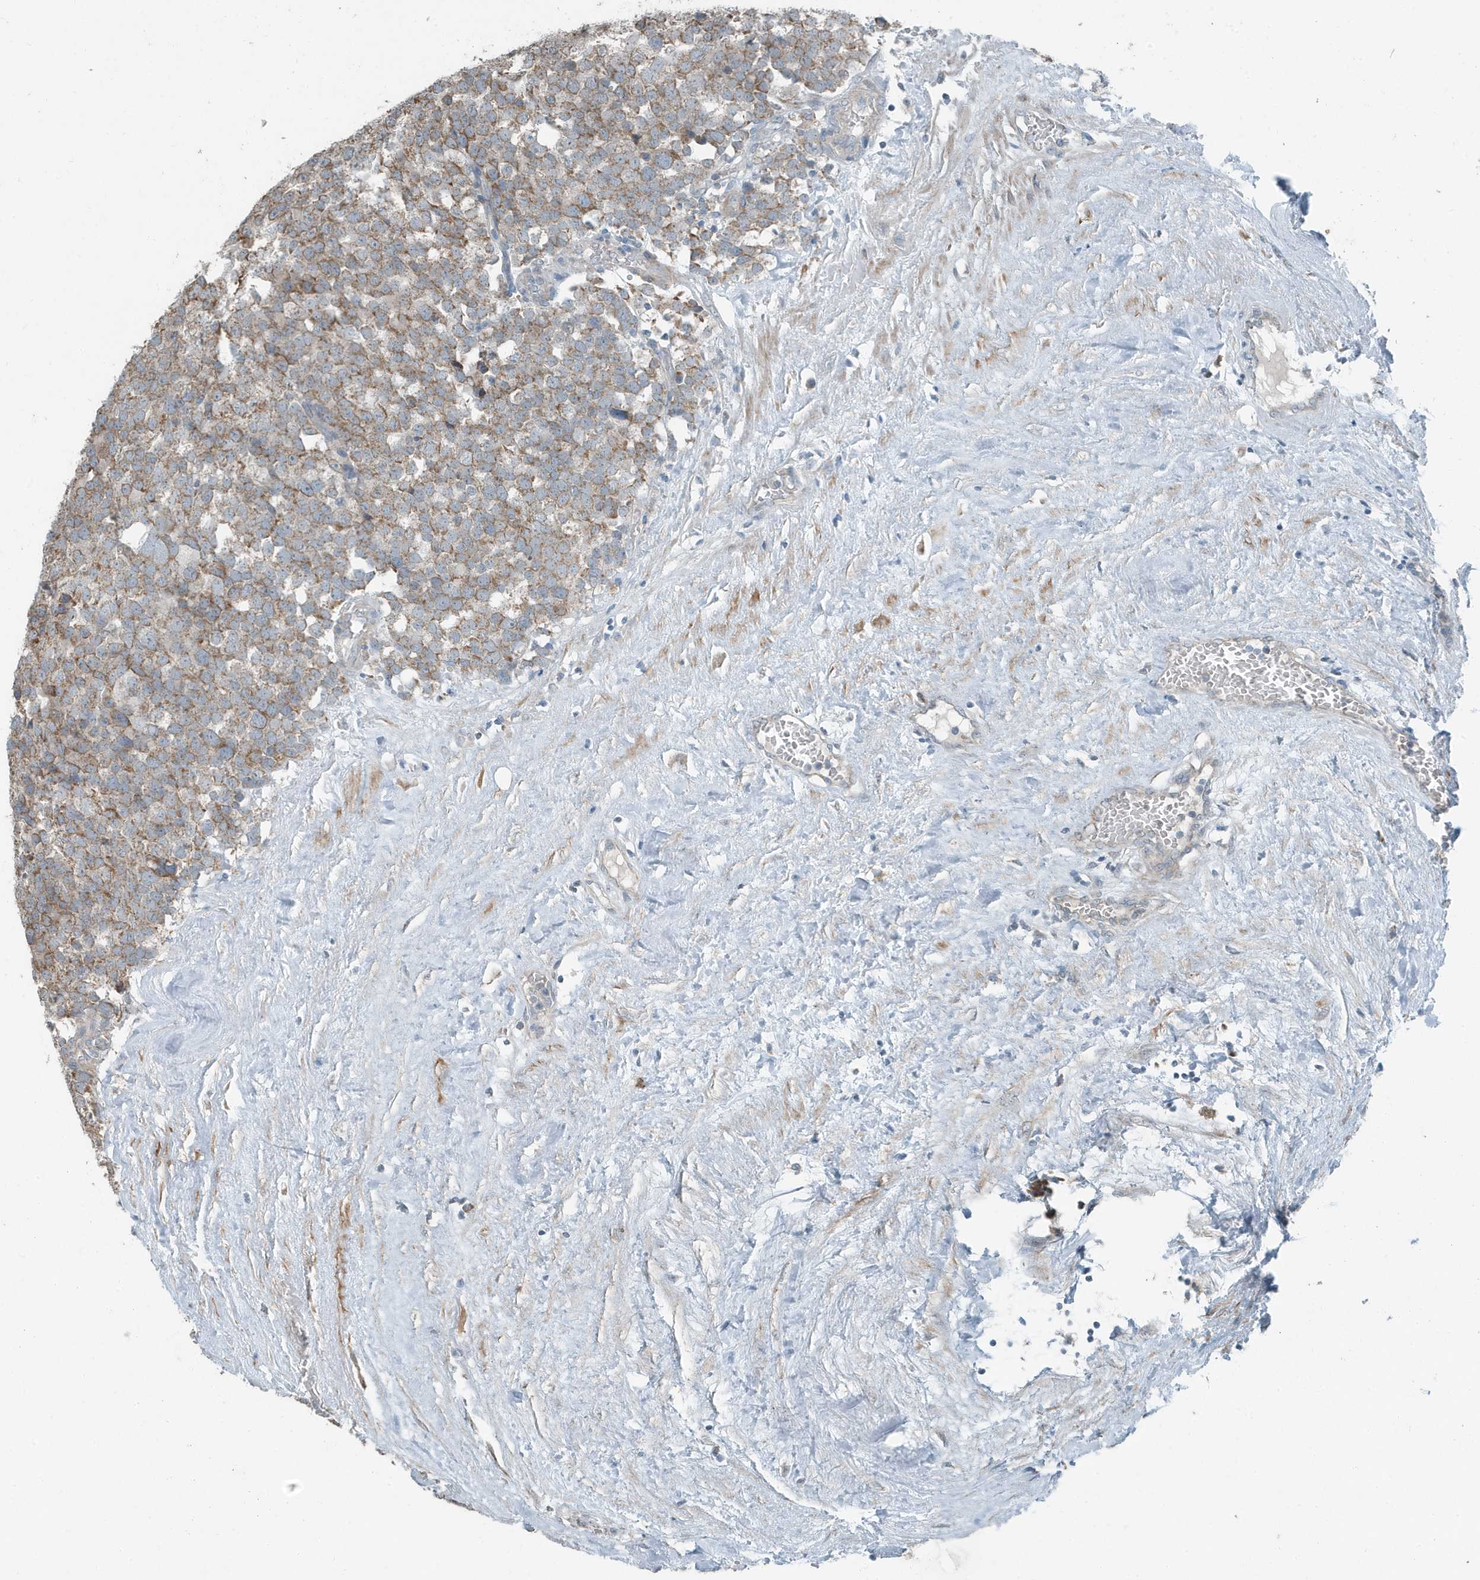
{"staining": {"intensity": "moderate", "quantity": ">75%", "location": "cytoplasmic/membranous"}, "tissue": "testis cancer", "cell_type": "Tumor cells", "image_type": "cancer", "snomed": [{"axis": "morphology", "description": "Seminoma, NOS"}, {"axis": "topography", "description": "Testis"}], "caption": "A medium amount of moderate cytoplasmic/membranous staining is present in approximately >75% of tumor cells in testis cancer (seminoma) tissue.", "gene": "MT-CYB", "patient": {"sex": "male", "age": 71}}